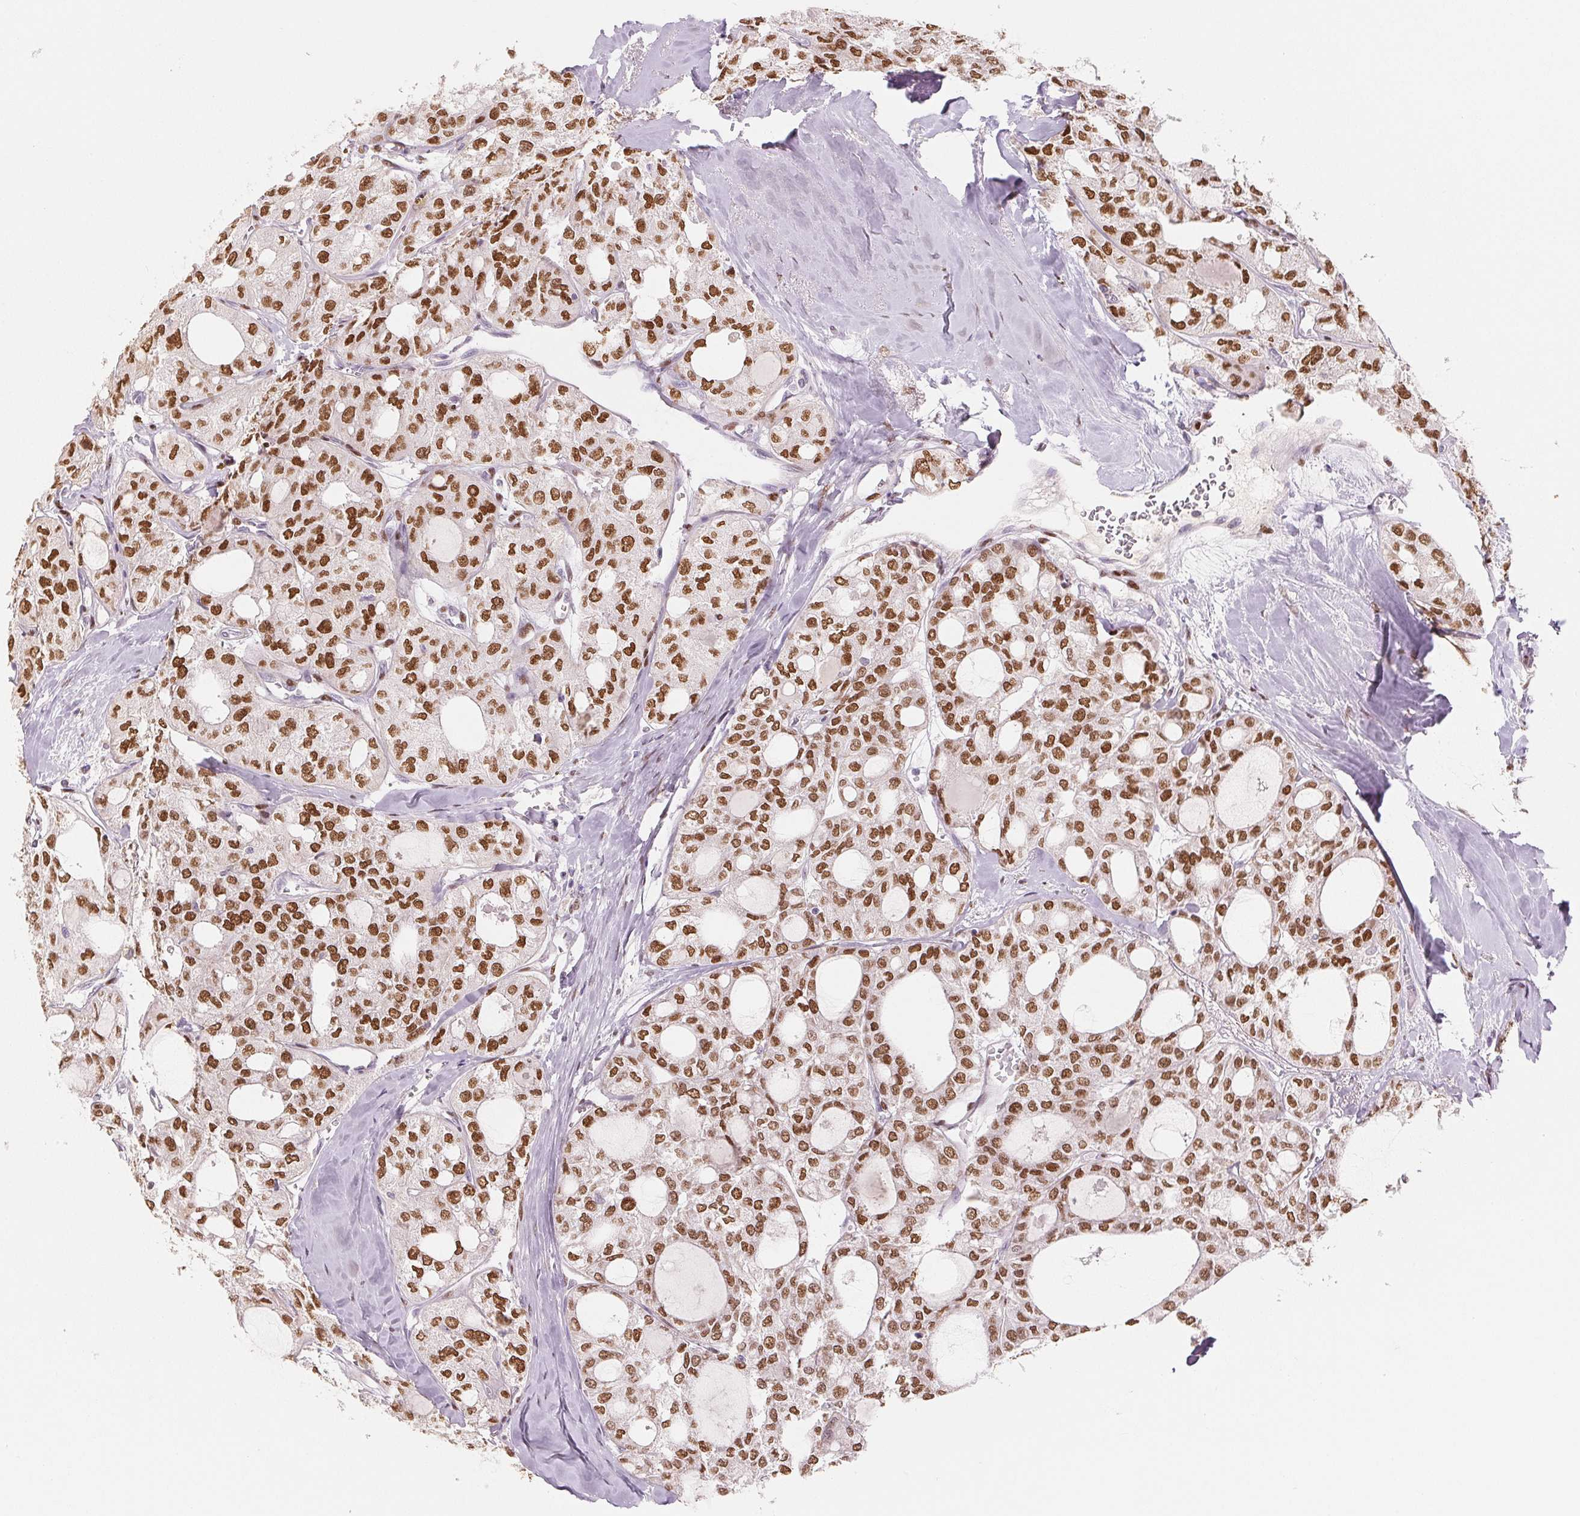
{"staining": {"intensity": "strong", "quantity": "25%-75%", "location": "nuclear"}, "tissue": "thyroid cancer", "cell_type": "Tumor cells", "image_type": "cancer", "snomed": [{"axis": "morphology", "description": "Follicular adenoma carcinoma, NOS"}, {"axis": "topography", "description": "Thyroid gland"}], "caption": "Thyroid follicular adenoma carcinoma was stained to show a protein in brown. There is high levels of strong nuclear staining in about 25%-75% of tumor cells.", "gene": "SMARCD3", "patient": {"sex": "male", "age": 75}}